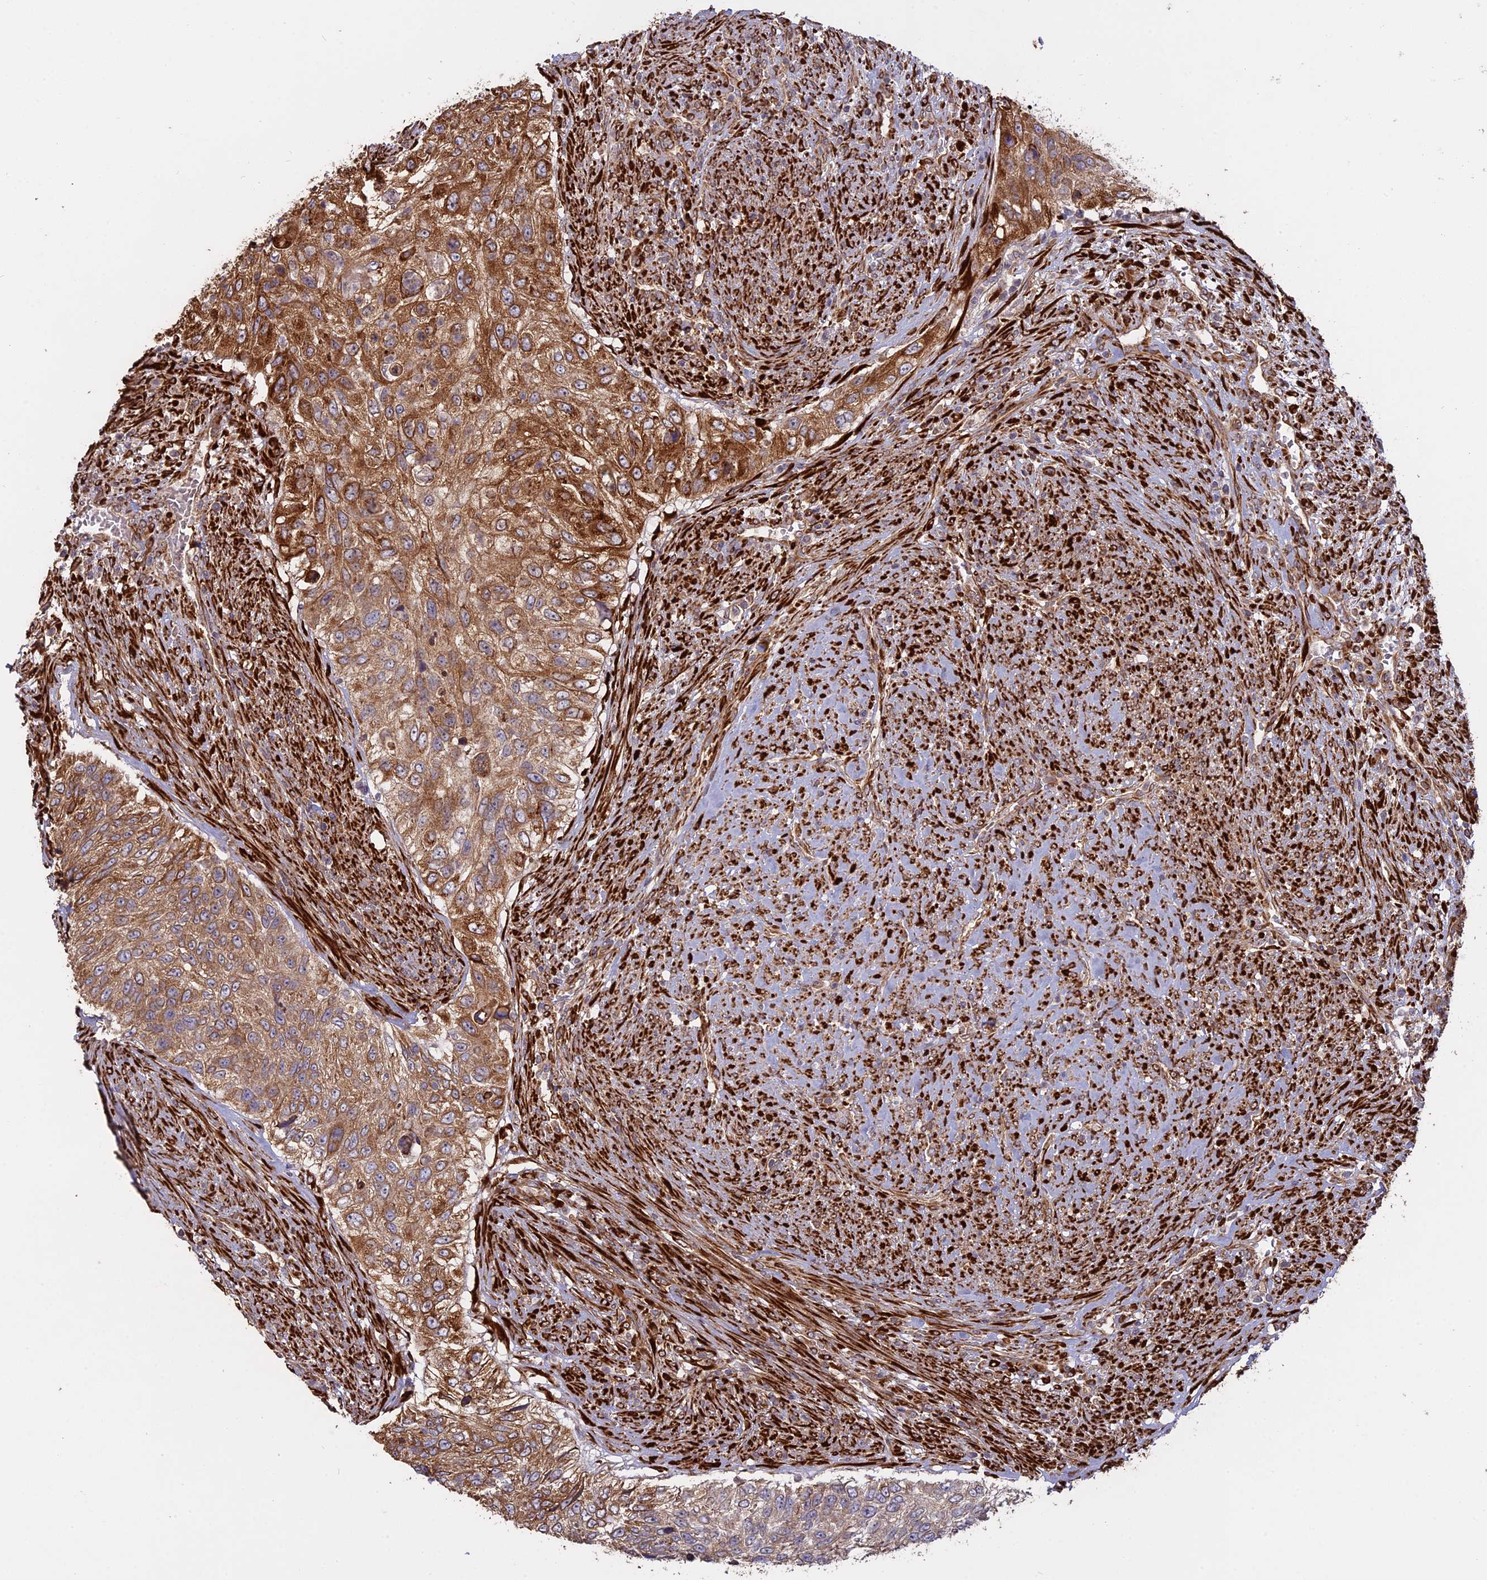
{"staining": {"intensity": "strong", "quantity": ">75%", "location": "cytoplasmic/membranous"}, "tissue": "urothelial cancer", "cell_type": "Tumor cells", "image_type": "cancer", "snomed": [{"axis": "morphology", "description": "Urothelial carcinoma, High grade"}, {"axis": "topography", "description": "Urinary bladder"}], "caption": "IHC image of human urothelial carcinoma (high-grade) stained for a protein (brown), which demonstrates high levels of strong cytoplasmic/membranous positivity in about >75% of tumor cells.", "gene": "PPIC", "patient": {"sex": "female", "age": 60}}